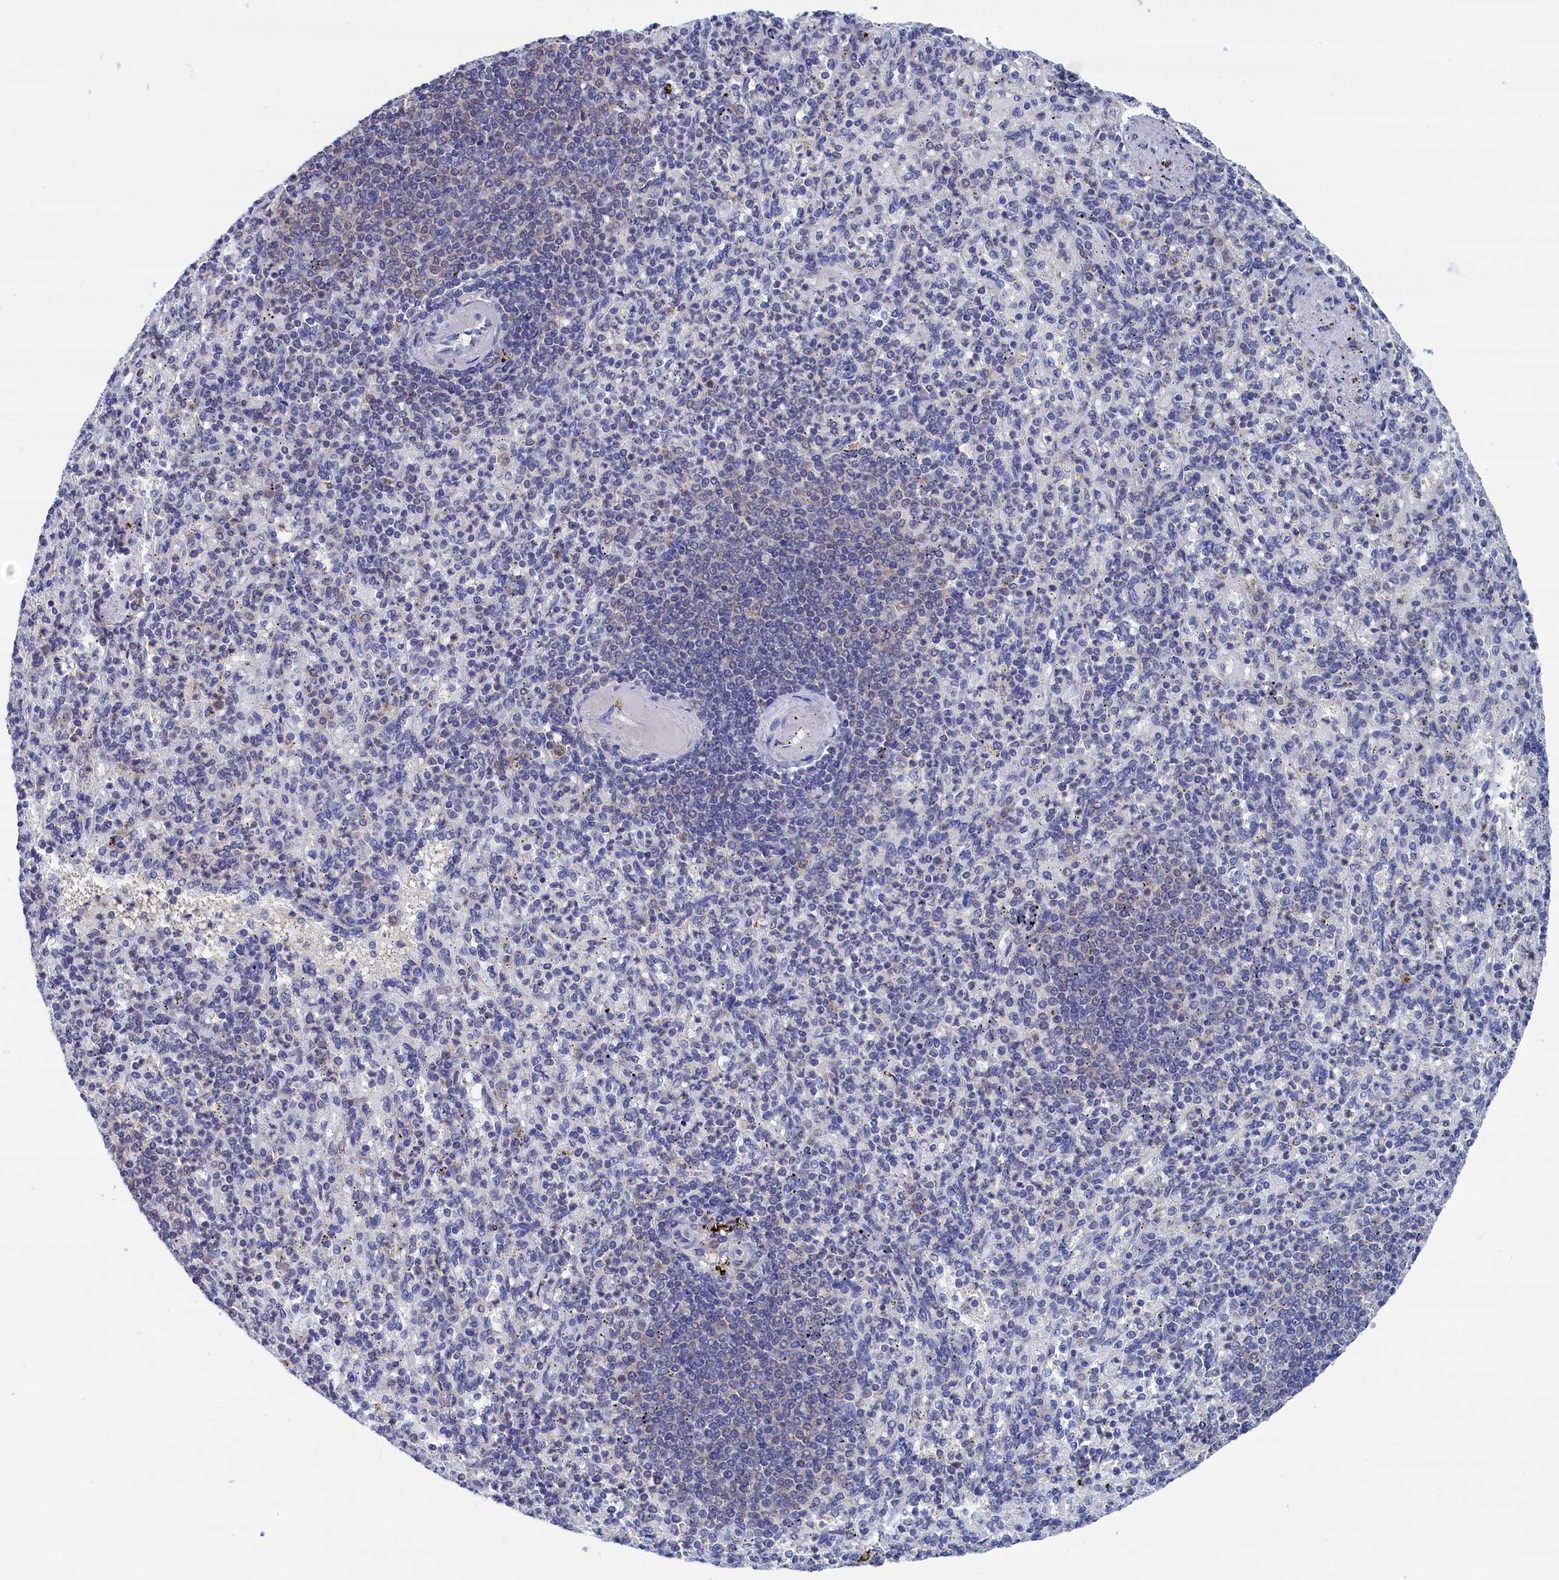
{"staining": {"intensity": "negative", "quantity": "none", "location": "none"}, "tissue": "spleen", "cell_type": "Cells in red pulp", "image_type": "normal", "snomed": [{"axis": "morphology", "description": "Normal tissue, NOS"}, {"axis": "topography", "description": "Spleen"}], "caption": "This is a photomicrograph of IHC staining of benign spleen, which shows no staining in cells in red pulp. (DAB (3,3'-diaminobenzidine) immunohistochemistry (IHC) visualized using brightfield microscopy, high magnification).", "gene": "PGP", "patient": {"sex": "female", "age": 74}}